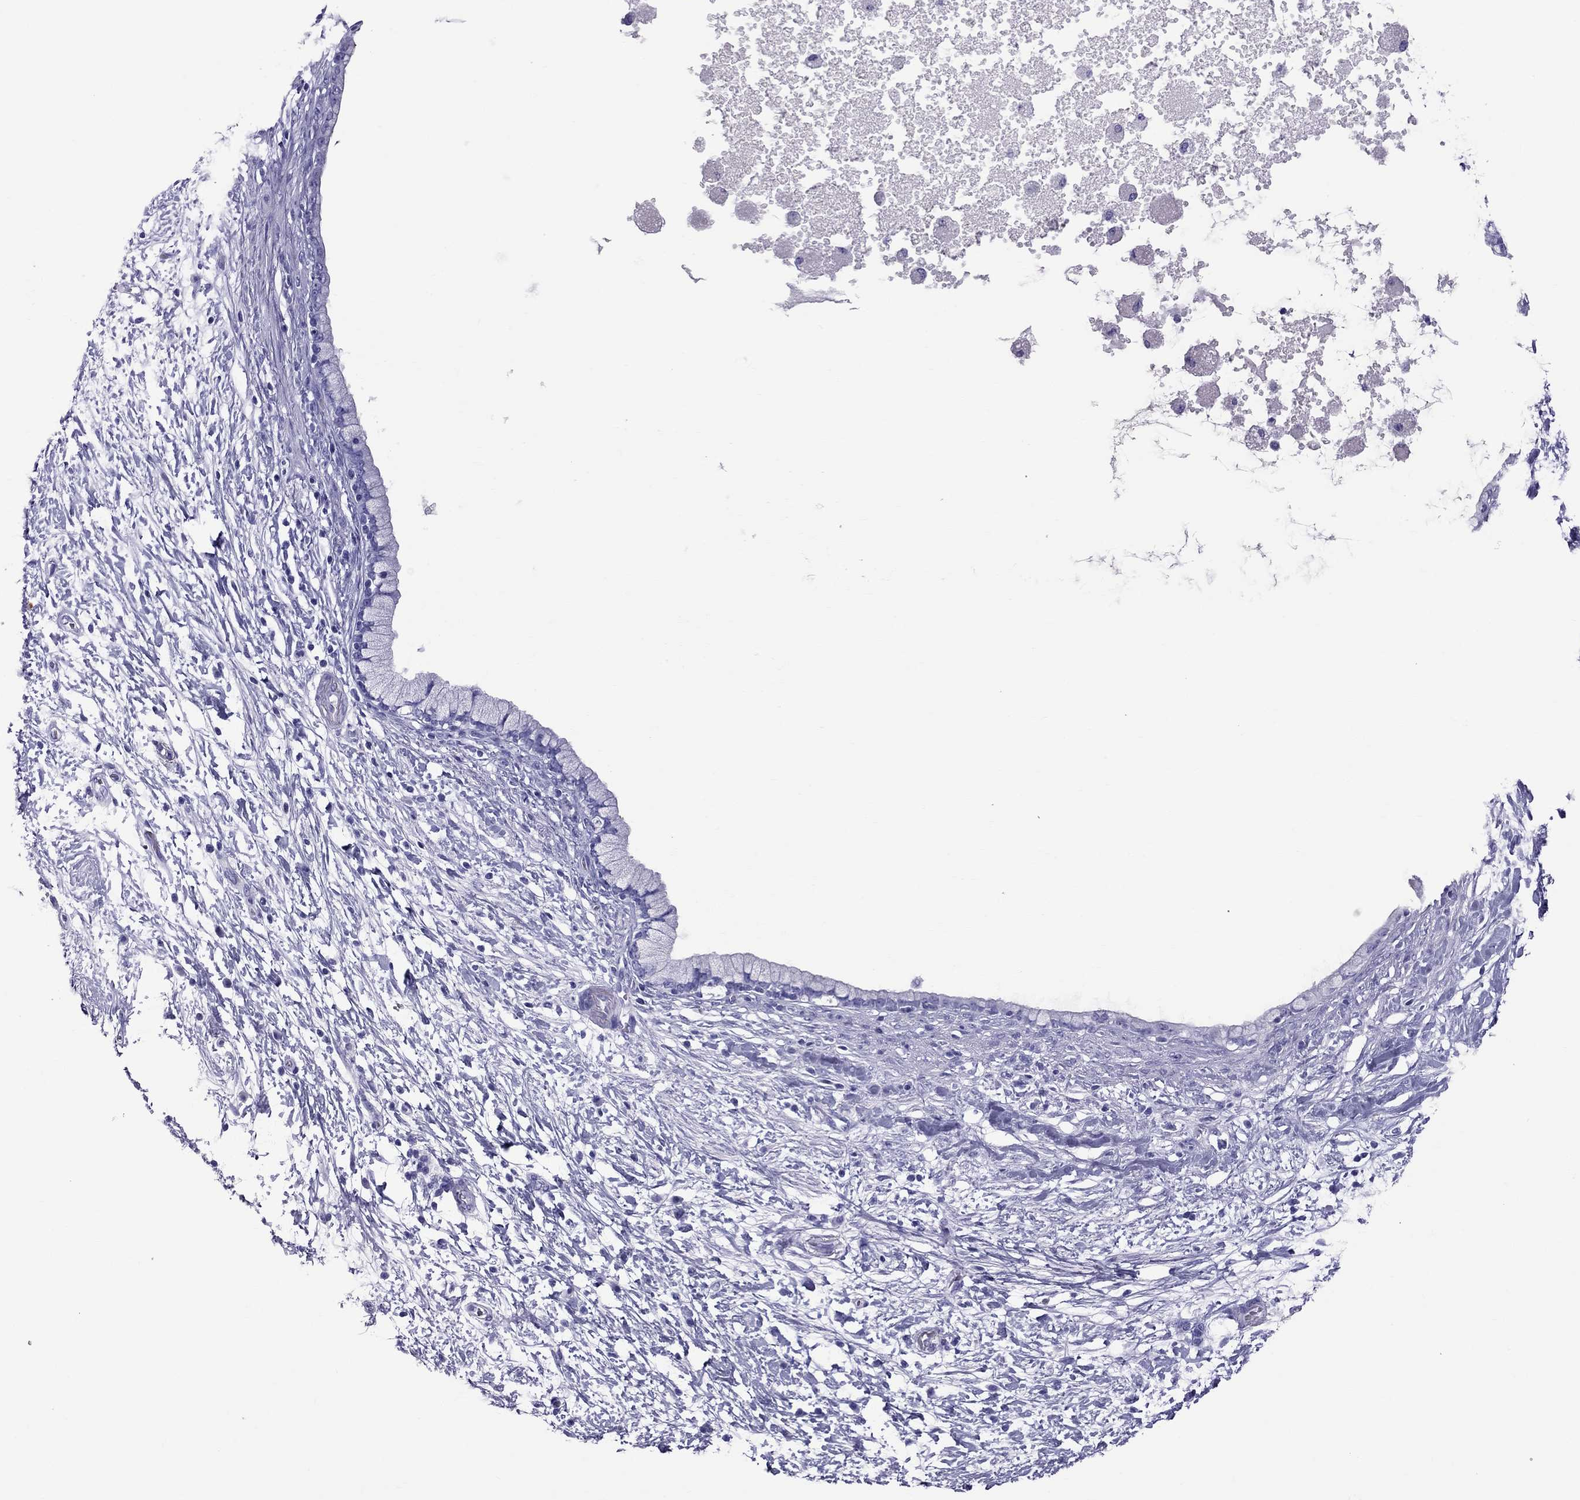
{"staining": {"intensity": "negative", "quantity": "none", "location": "none"}, "tissue": "pancreatic cancer", "cell_type": "Tumor cells", "image_type": "cancer", "snomed": [{"axis": "morphology", "description": "Adenocarcinoma, NOS"}, {"axis": "topography", "description": "Pancreas"}], "caption": "Tumor cells show no significant positivity in pancreatic cancer.", "gene": "SCART1", "patient": {"sex": "female", "age": 72}}